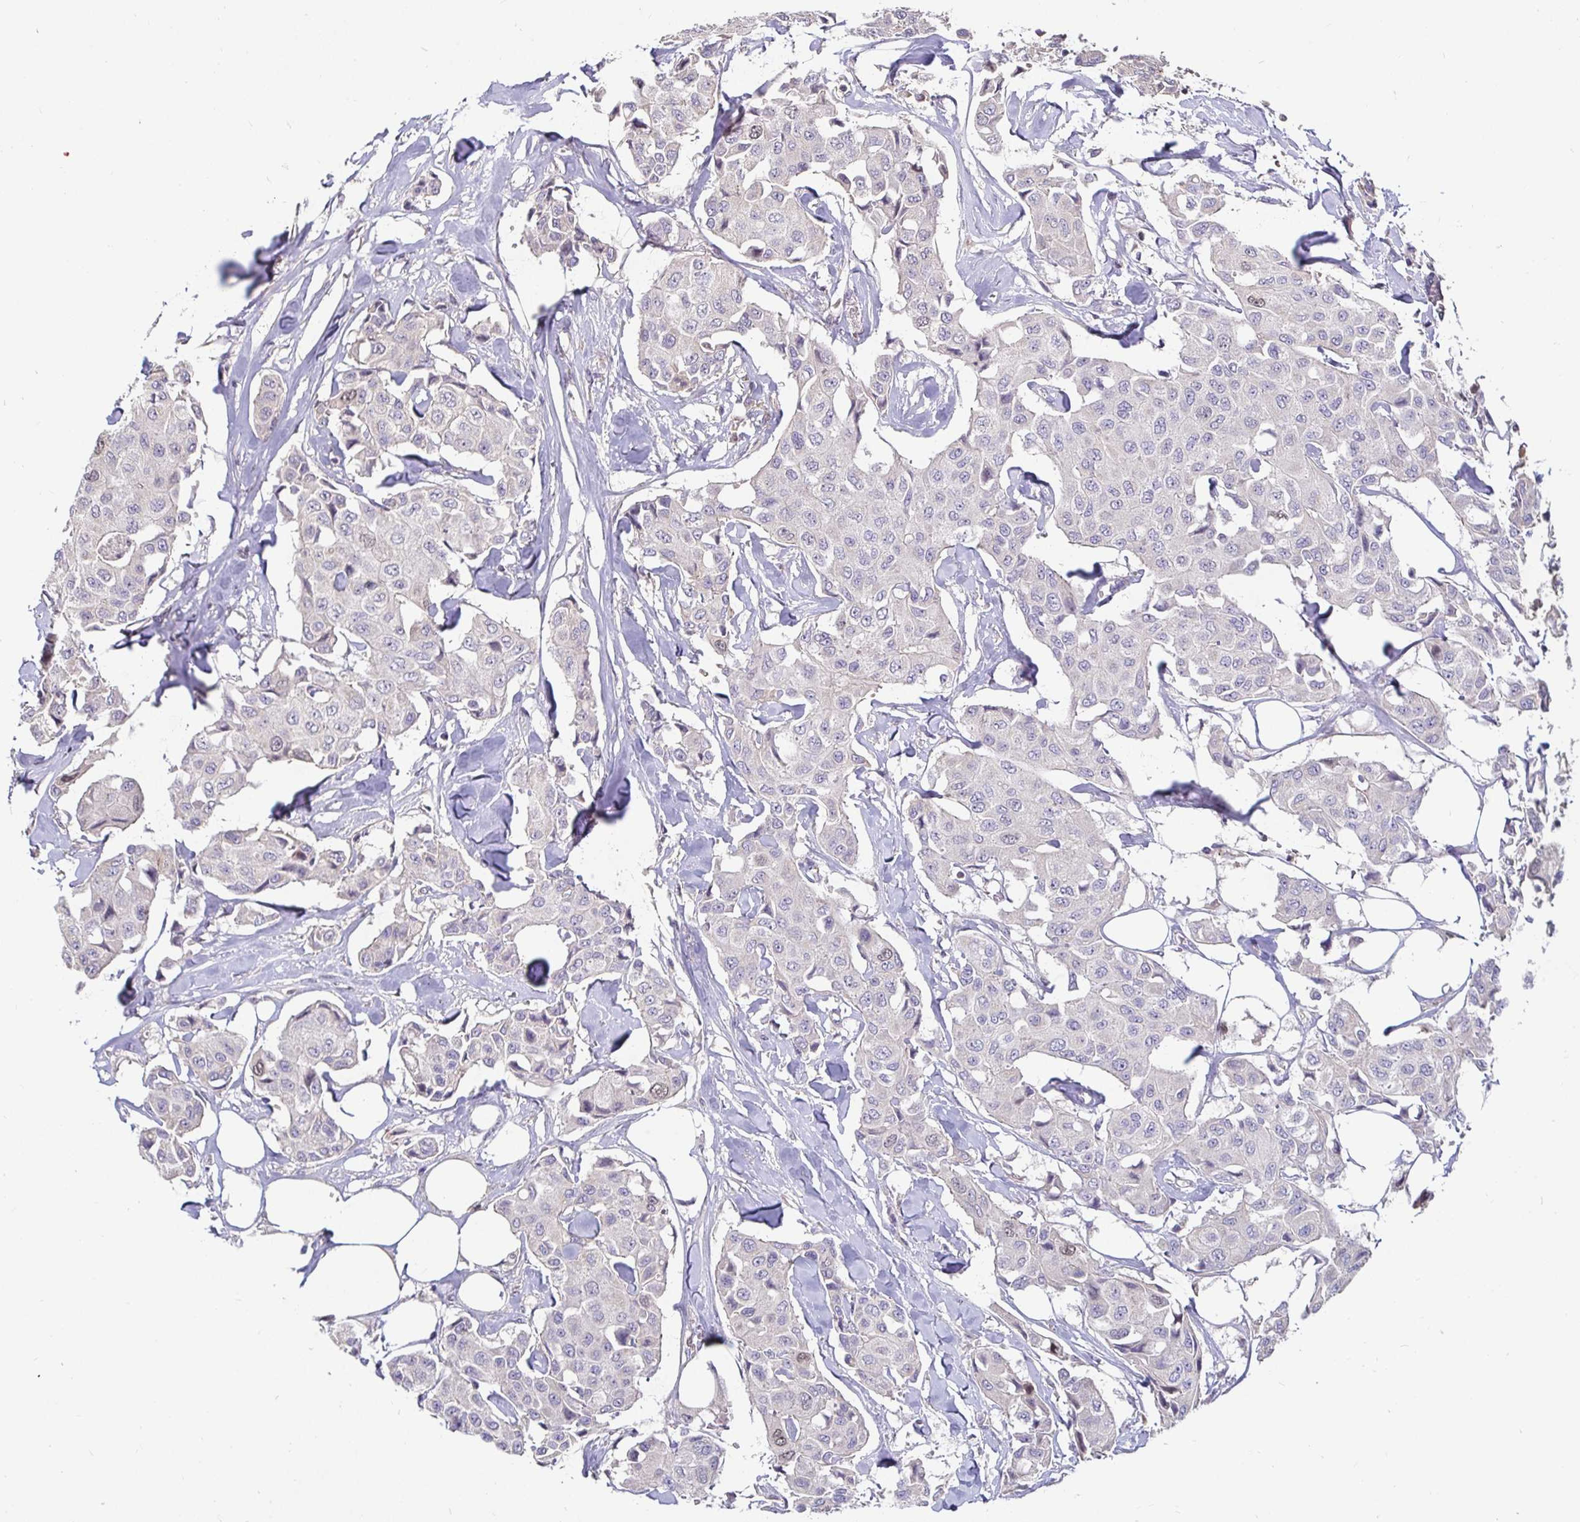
{"staining": {"intensity": "weak", "quantity": "<25%", "location": "nuclear"}, "tissue": "breast cancer", "cell_type": "Tumor cells", "image_type": "cancer", "snomed": [{"axis": "morphology", "description": "Duct carcinoma"}, {"axis": "topography", "description": "Breast"}, {"axis": "topography", "description": "Lymph node"}], "caption": "This histopathology image is of breast cancer stained with immunohistochemistry (IHC) to label a protein in brown with the nuclei are counter-stained blue. There is no positivity in tumor cells.", "gene": "ANLN", "patient": {"sex": "female", "age": 80}}